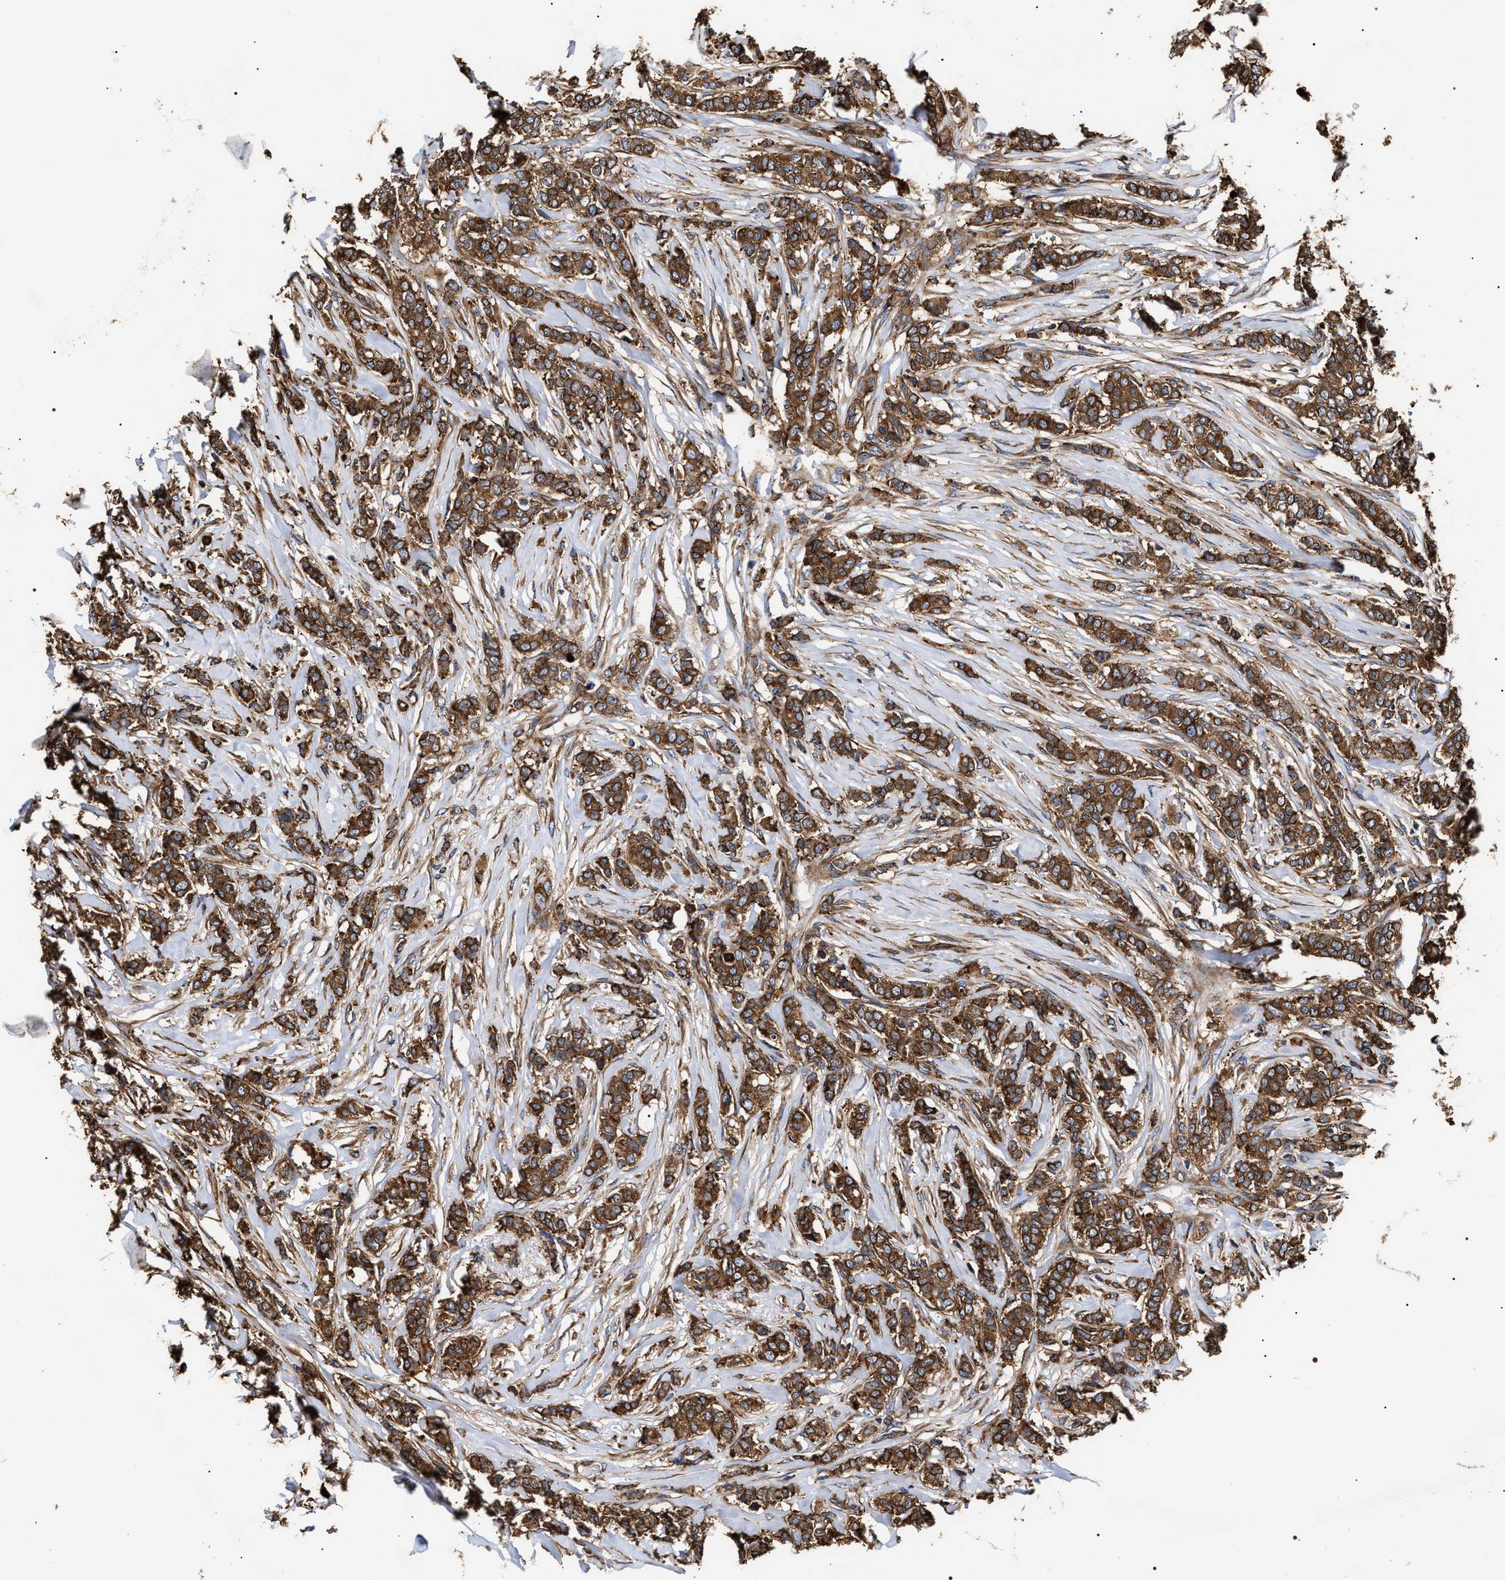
{"staining": {"intensity": "strong", "quantity": ">75%", "location": "cytoplasmic/membranous"}, "tissue": "breast cancer", "cell_type": "Tumor cells", "image_type": "cancer", "snomed": [{"axis": "morphology", "description": "Lobular carcinoma"}, {"axis": "topography", "description": "Skin"}, {"axis": "topography", "description": "Breast"}], "caption": "The micrograph demonstrates a brown stain indicating the presence of a protein in the cytoplasmic/membranous of tumor cells in breast cancer. Using DAB (3,3'-diaminobenzidine) (brown) and hematoxylin (blue) stains, captured at high magnification using brightfield microscopy.", "gene": "SERBP1", "patient": {"sex": "female", "age": 46}}